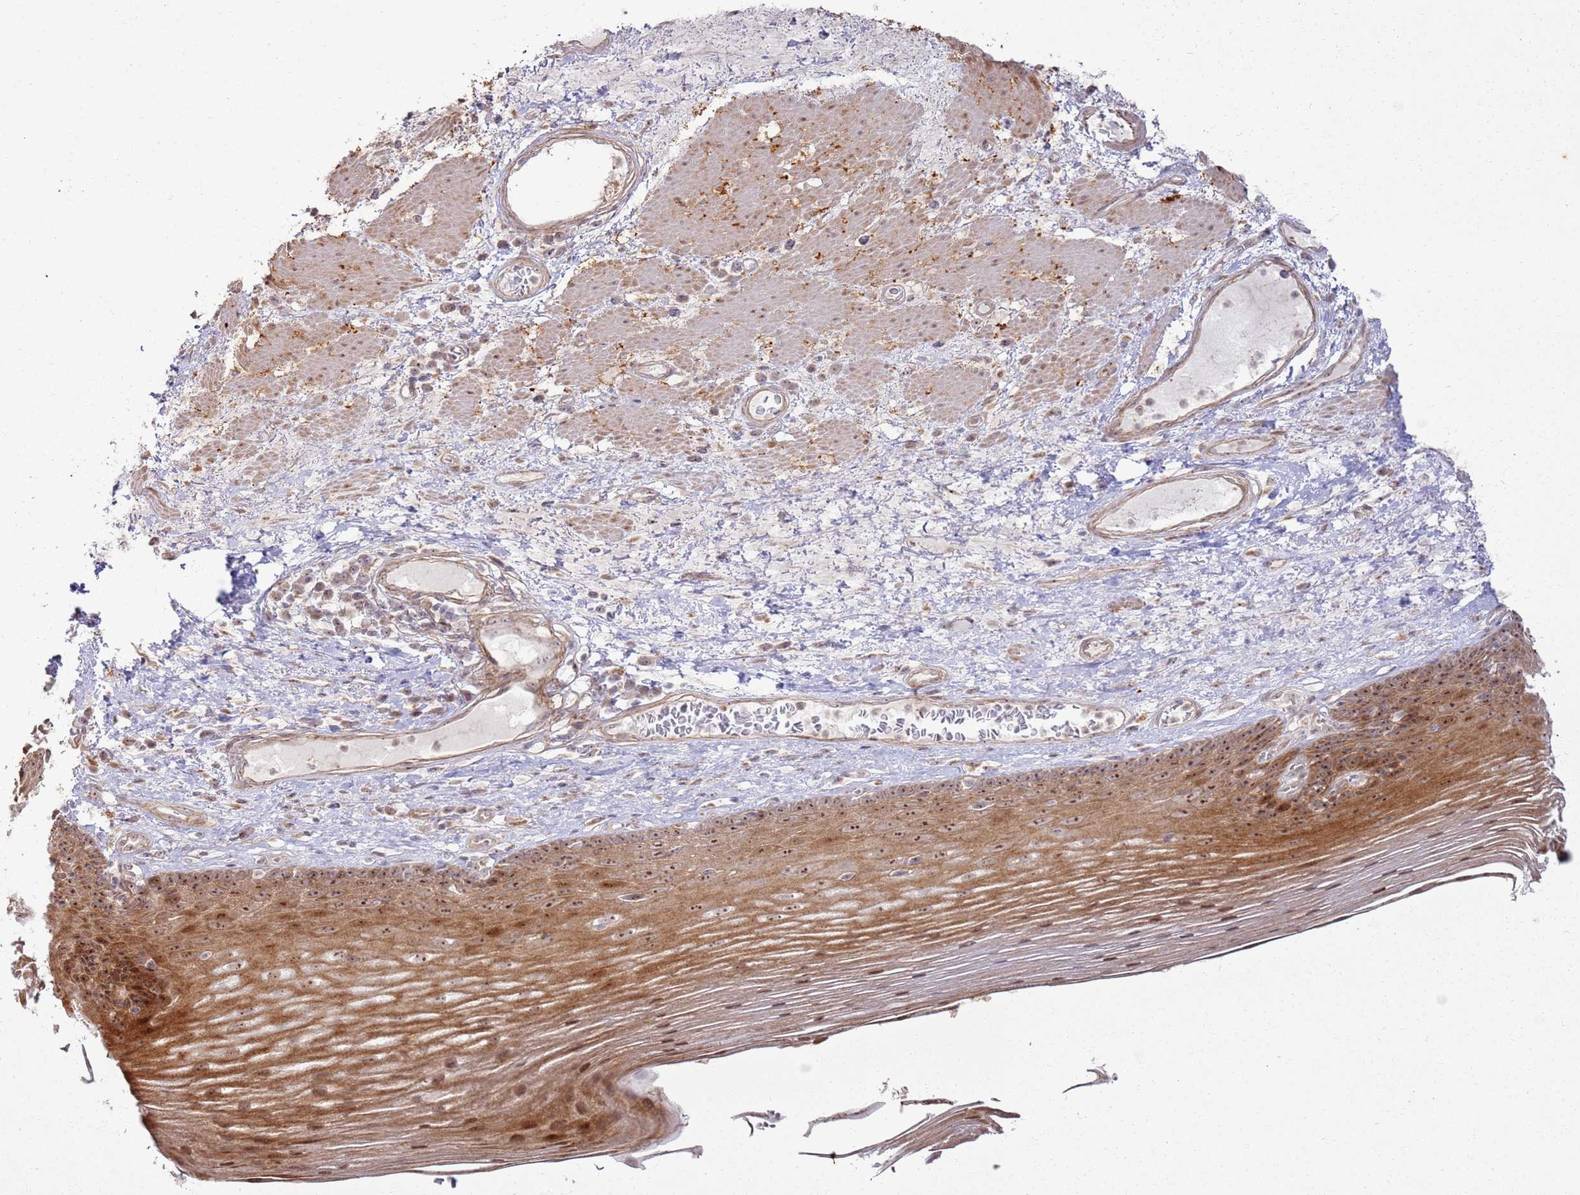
{"staining": {"intensity": "moderate", "quantity": ">75%", "location": "cytoplasmic/membranous,nuclear"}, "tissue": "esophagus", "cell_type": "Squamous epithelial cells", "image_type": "normal", "snomed": [{"axis": "morphology", "description": "Normal tissue, NOS"}, {"axis": "topography", "description": "Esophagus"}], "caption": "Esophagus stained with DAB (3,3'-diaminobenzidine) IHC demonstrates medium levels of moderate cytoplasmic/membranous,nuclear staining in approximately >75% of squamous epithelial cells.", "gene": "CNPY1", "patient": {"sex": "male", "age": 62}}